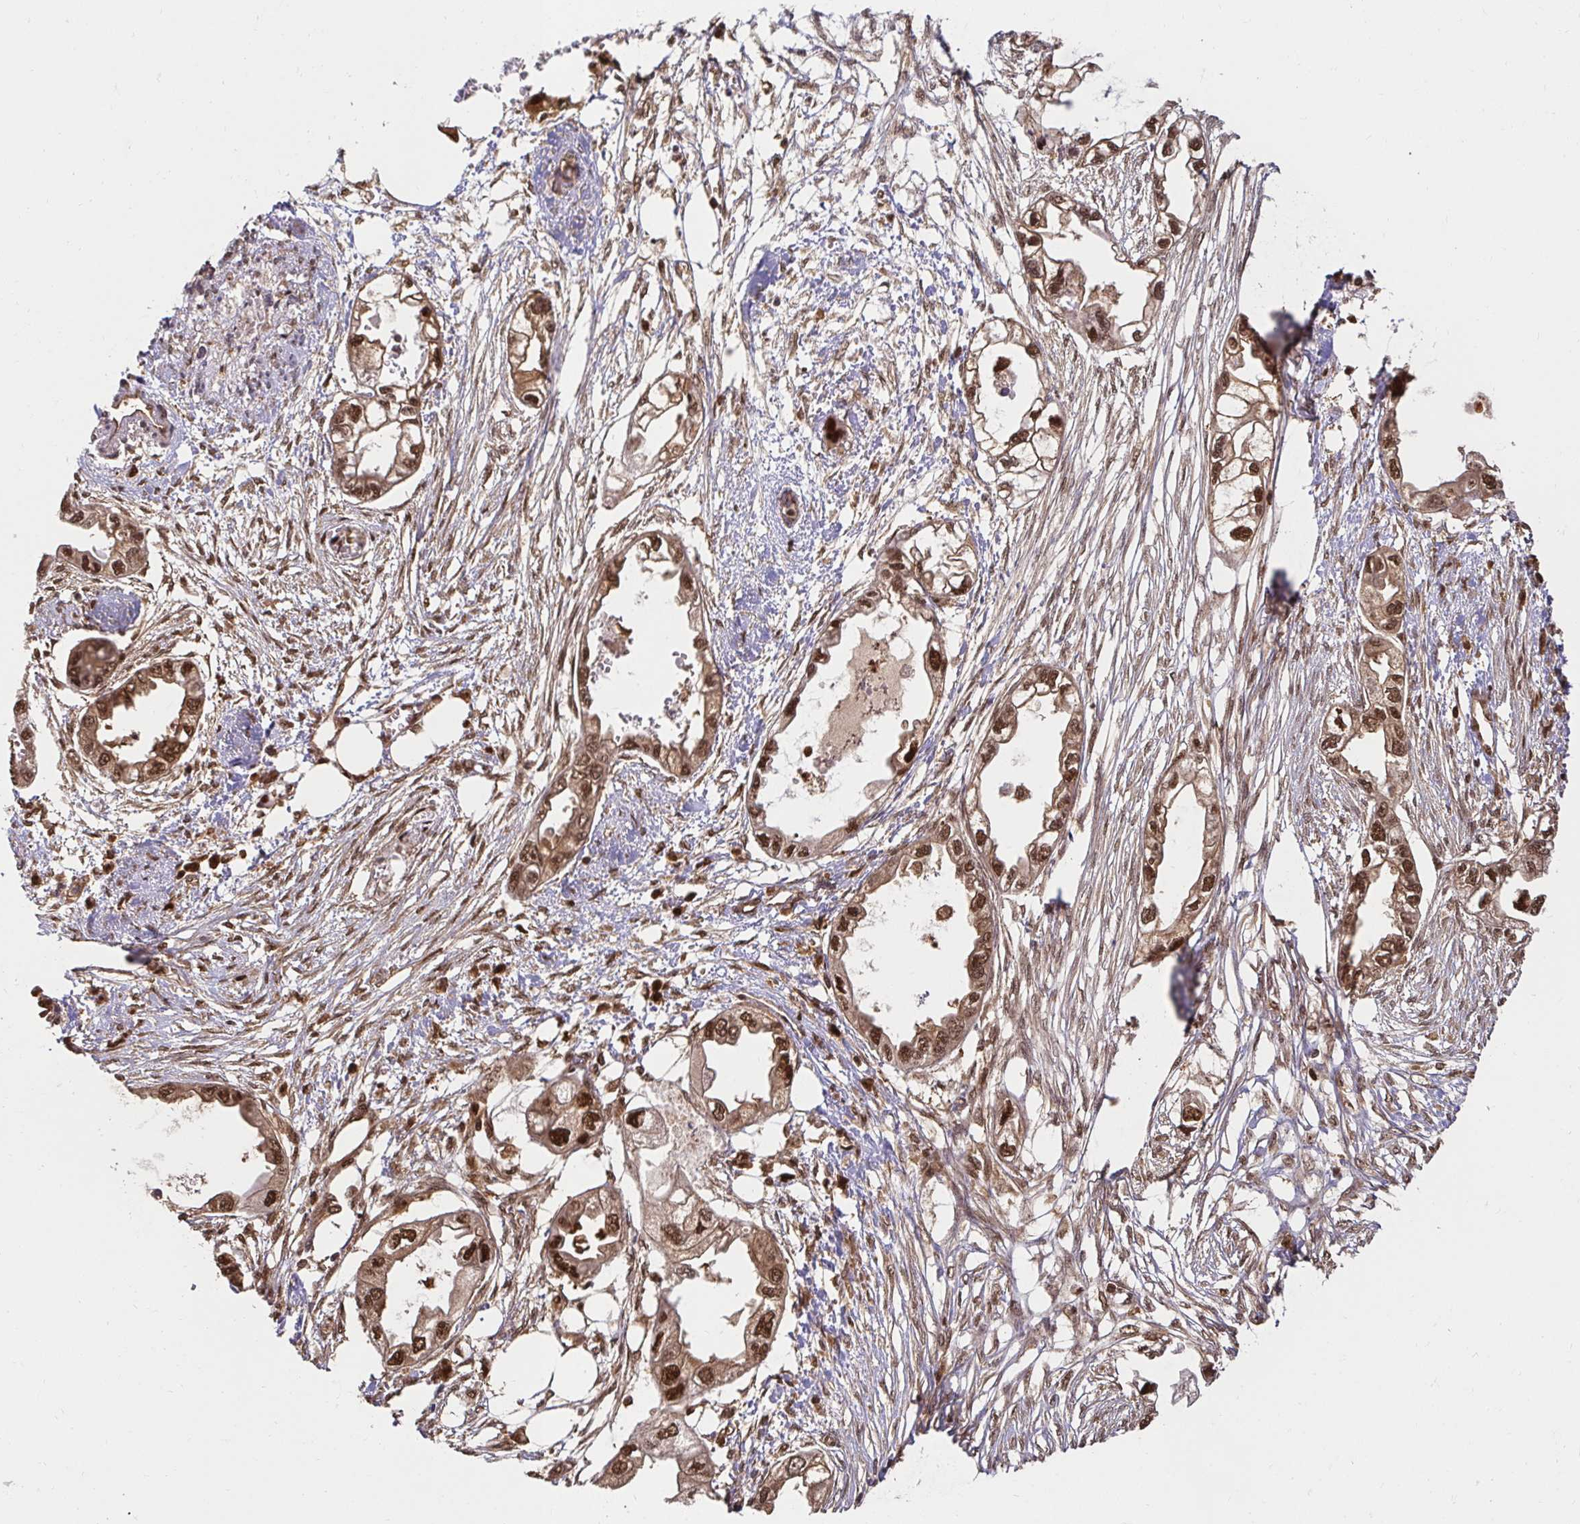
{"staining": {"intensity": "strong", "quantity": ">75%", "location": "cytoplasmic/membranous,nuclear"}, "tissue": "endometrial cancer", "cell_type": "Tumor cells", "image_type": "cancer", "snomed": [{"axis": "morphology", "description": "Adenocarcinoma, NOS"}, {"axis": "morphology", "description": "Adenocarcinoma, metastatic, NOS"}, {"axis": "topography", "description": "Adipose tissue"}, {"axis": "topography", "description": "Endometrium"}], "caption": "Endometrial cancer (adenocarcinoma) tissue displays strong cytoplasmic/membranous and nuclear positivity in approximately >75% of tumor cells, visualized by immunohistochemistry.", "gene": "PSMA4", "patient": {"sex": "female", "age": 67}}